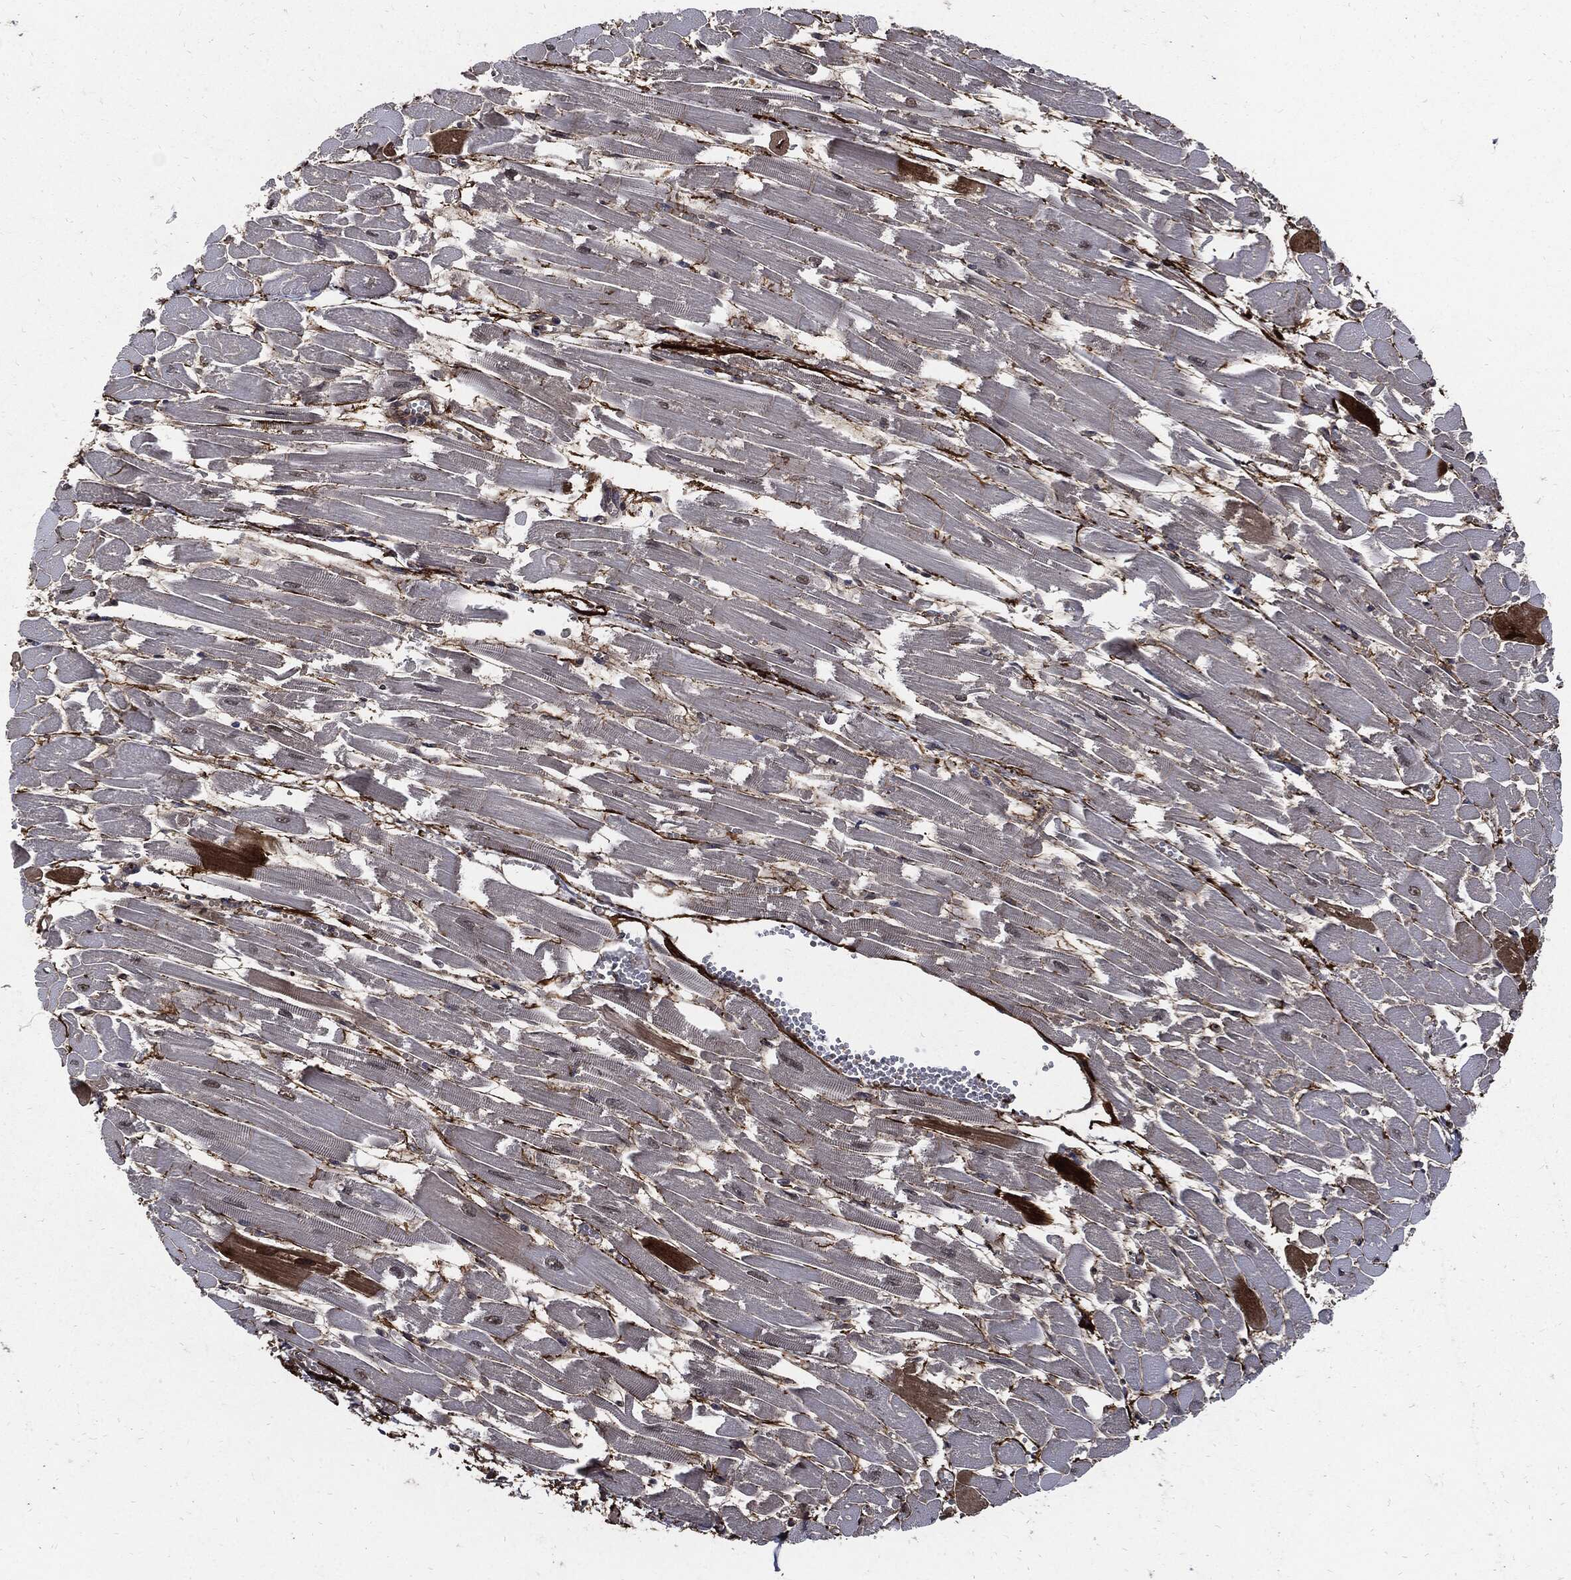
{"staining": {"intensity": "strong", "quantity": "<25%", "location": "cytoplasmic/membranous"}, "tissue": "heart muscle", "cell_type": "Cardiomyocytes", "image_type": "normal", "snomed": [{"axis": "morphology", "description": "Normal tissue, NOS"}, {"axis": "topography", "description": "Heart"}], "caption": "The photomicrograph demonstrates staining of benign heart muscle, revealing strong cytoplasmic/membranous protein expression (brown color) within cardiomyocytes.", "gene": "CLU", "patient": {"sex": "female", "age": 52}}